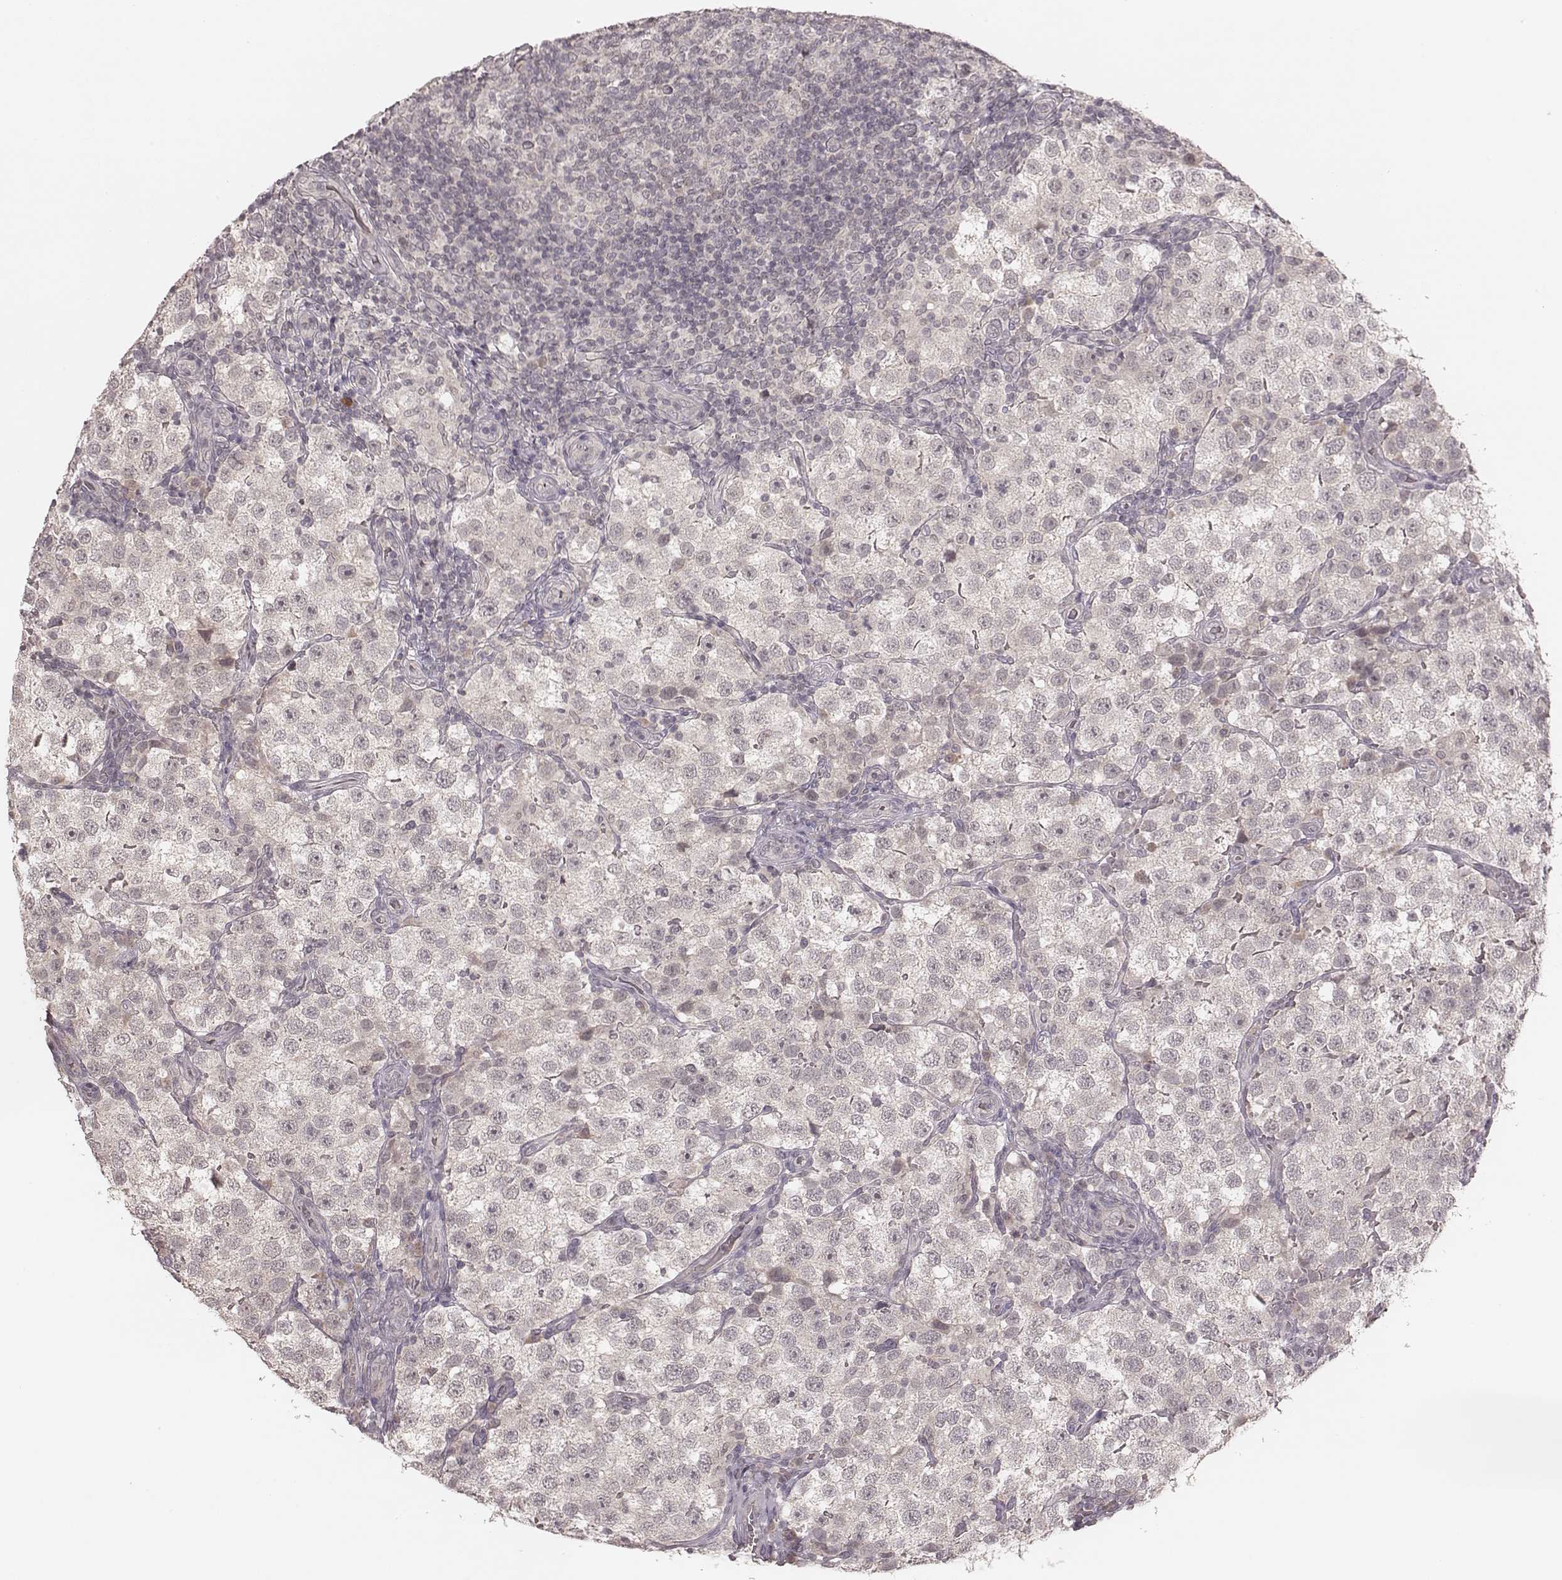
{"staining": {"intensity": "negative", "quantity": "none", "location": "none"}, "tissue": "testis cancer", "cell_type": "Tumor cells", "image_type": "cancer", "snomed": [{"axis": "morphology", "description": "Seminoma, NOS"}, {"axis": "topography", "description": "Testis"}], "caption": "DAB immunohistochemical staining of testis cancer demonstrates no significant expression in tumor cells.", "gene": "LY6K", "patient": {"sex": "male", "age": 37}}